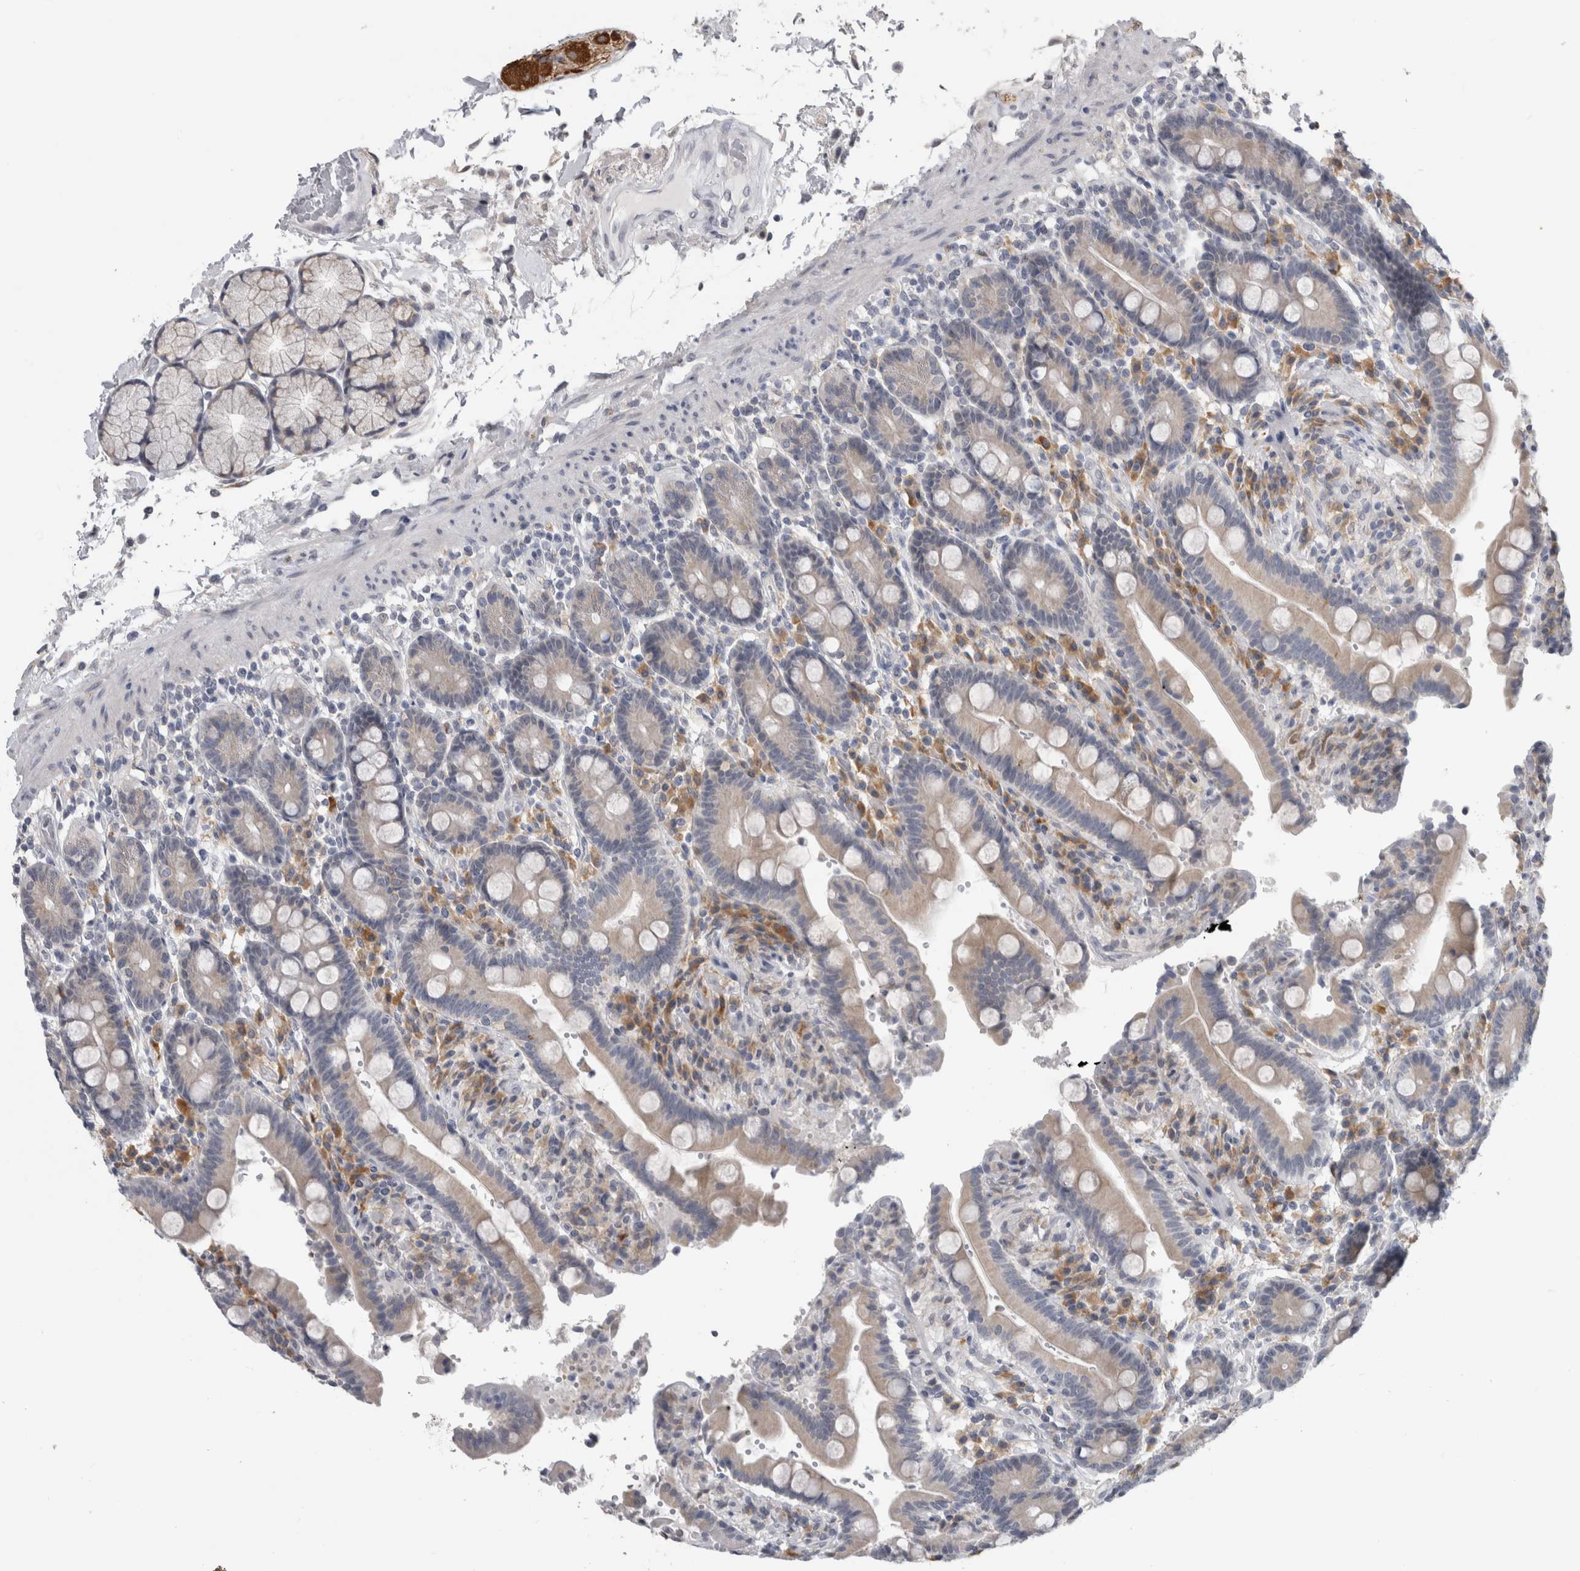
{"staining": {"intensity": "weak", "quantity": "<25%", "location": "cytoplasmic/membranous"}, "tissue": "duodenum", "cell_type": "Glandular cells", "image_type": "normal", "snomed": [{"axis": "morphology", "description": "Normal tissue, NOS"}, {"axis": "topography", "description": "Small intestine, NOS"}], "caption": "Duodenum was stained to show a protein in brown. There is no significant staining in glandular cells. The staining is performed using DAB brown chromogen with nuclei counter-stained in using hematoxylin.", "gene": "TMEM242", "patient": {"sex": "female", "age": 71}}